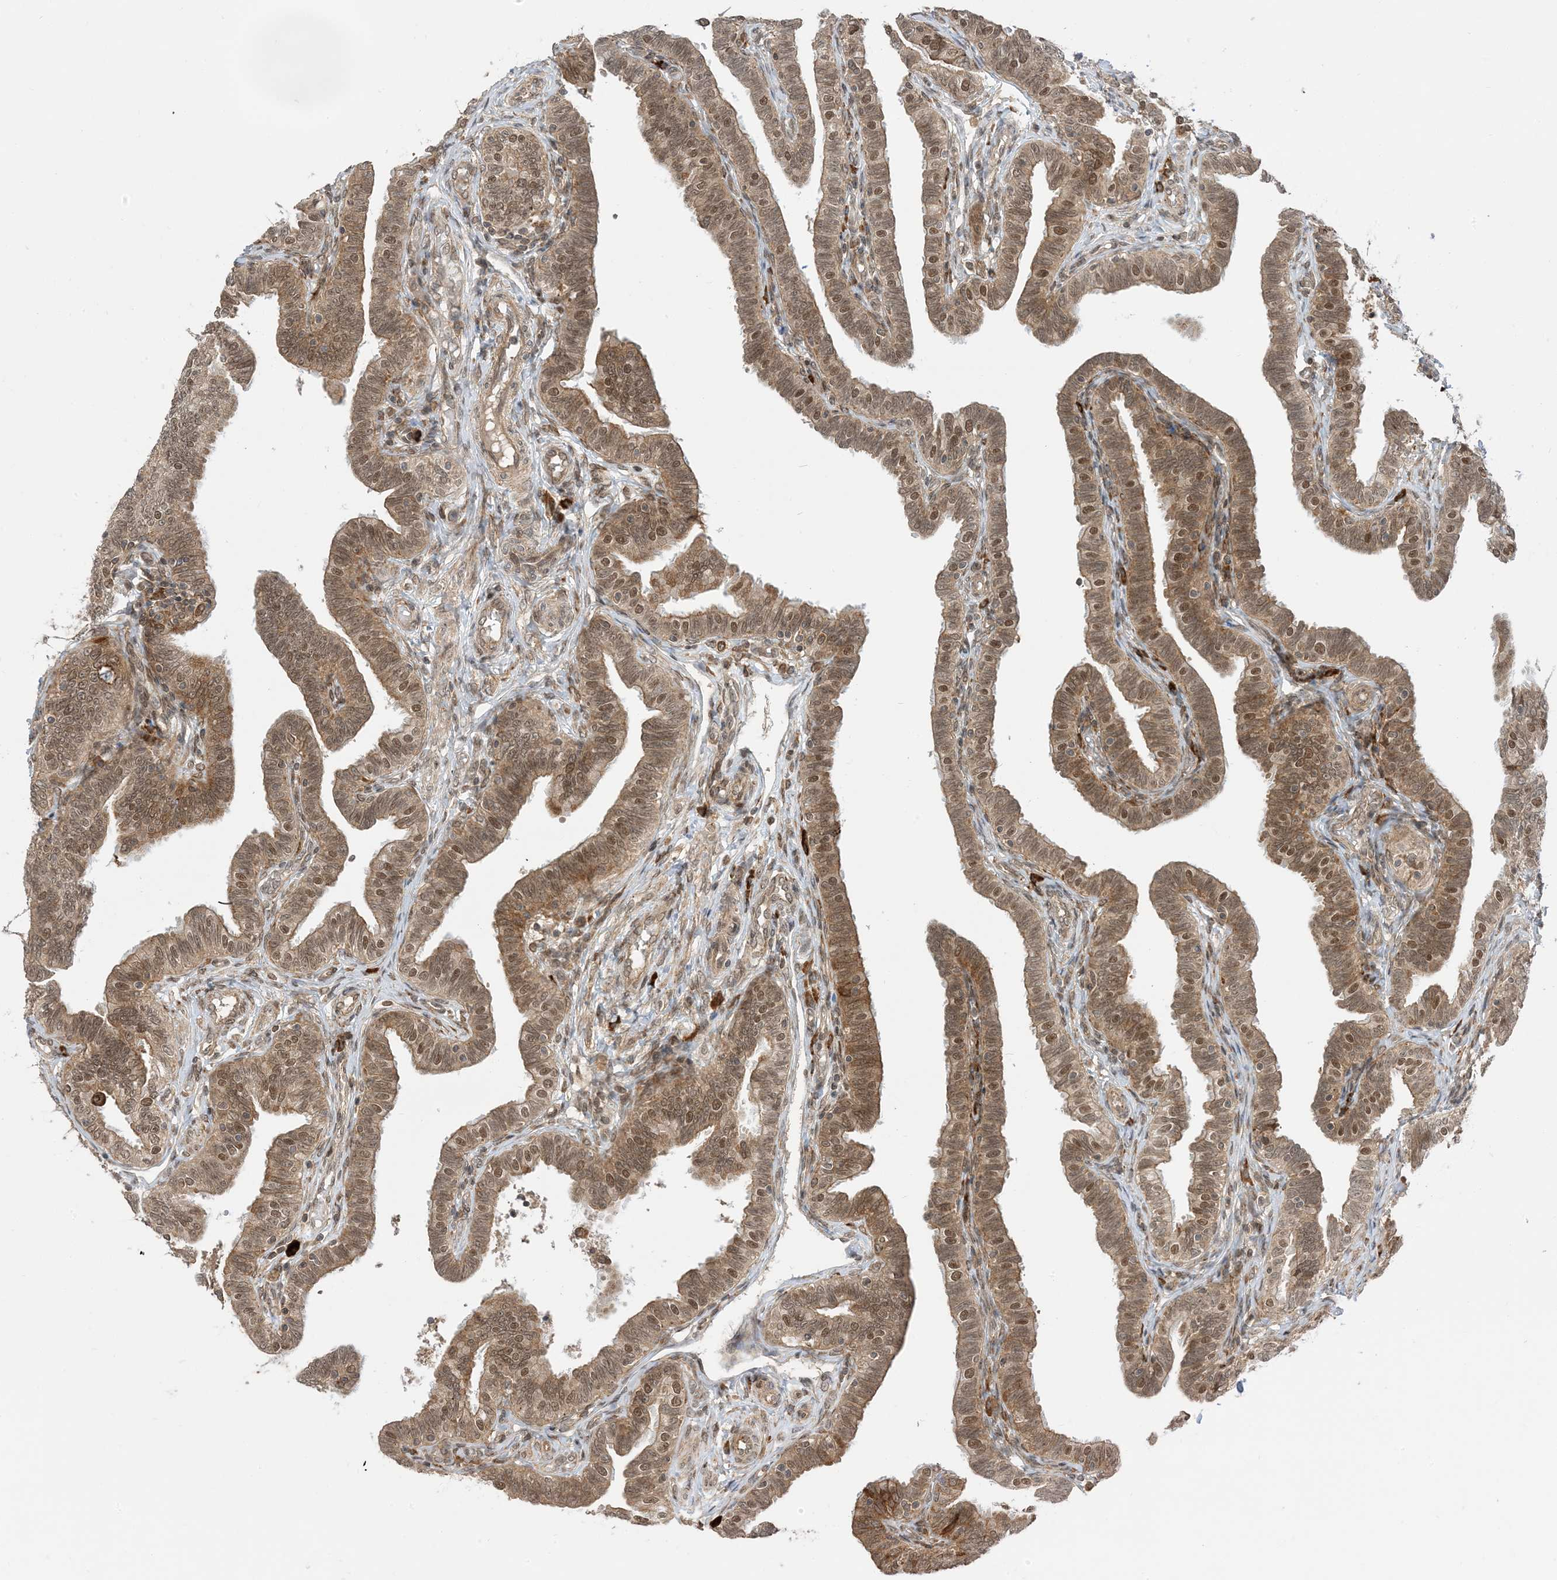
{"staining": {"intensity": "strong", "quantity": ">75%", "location": "cytoplasmic/membranous,nuclear"}, "tissue": "fallopian tube", "cell_type": "Glandular cells", "image_type": "normal", "snomed": [{"axis": "morphology", "description": "Normal tissue, NOS"}, {"axis": "topography", "description": "Fallopian tube"}], "caption": "High-power microscopy captured an immunohistochemistry photomicrograph of unremarkable fallopian tube, revealing strong cytoplasmic/membranous,nuclear positivity in approximately >75% of glandular cells.", "gene": "METTL21A", "patient": {"sex": "female", "age": 39}}